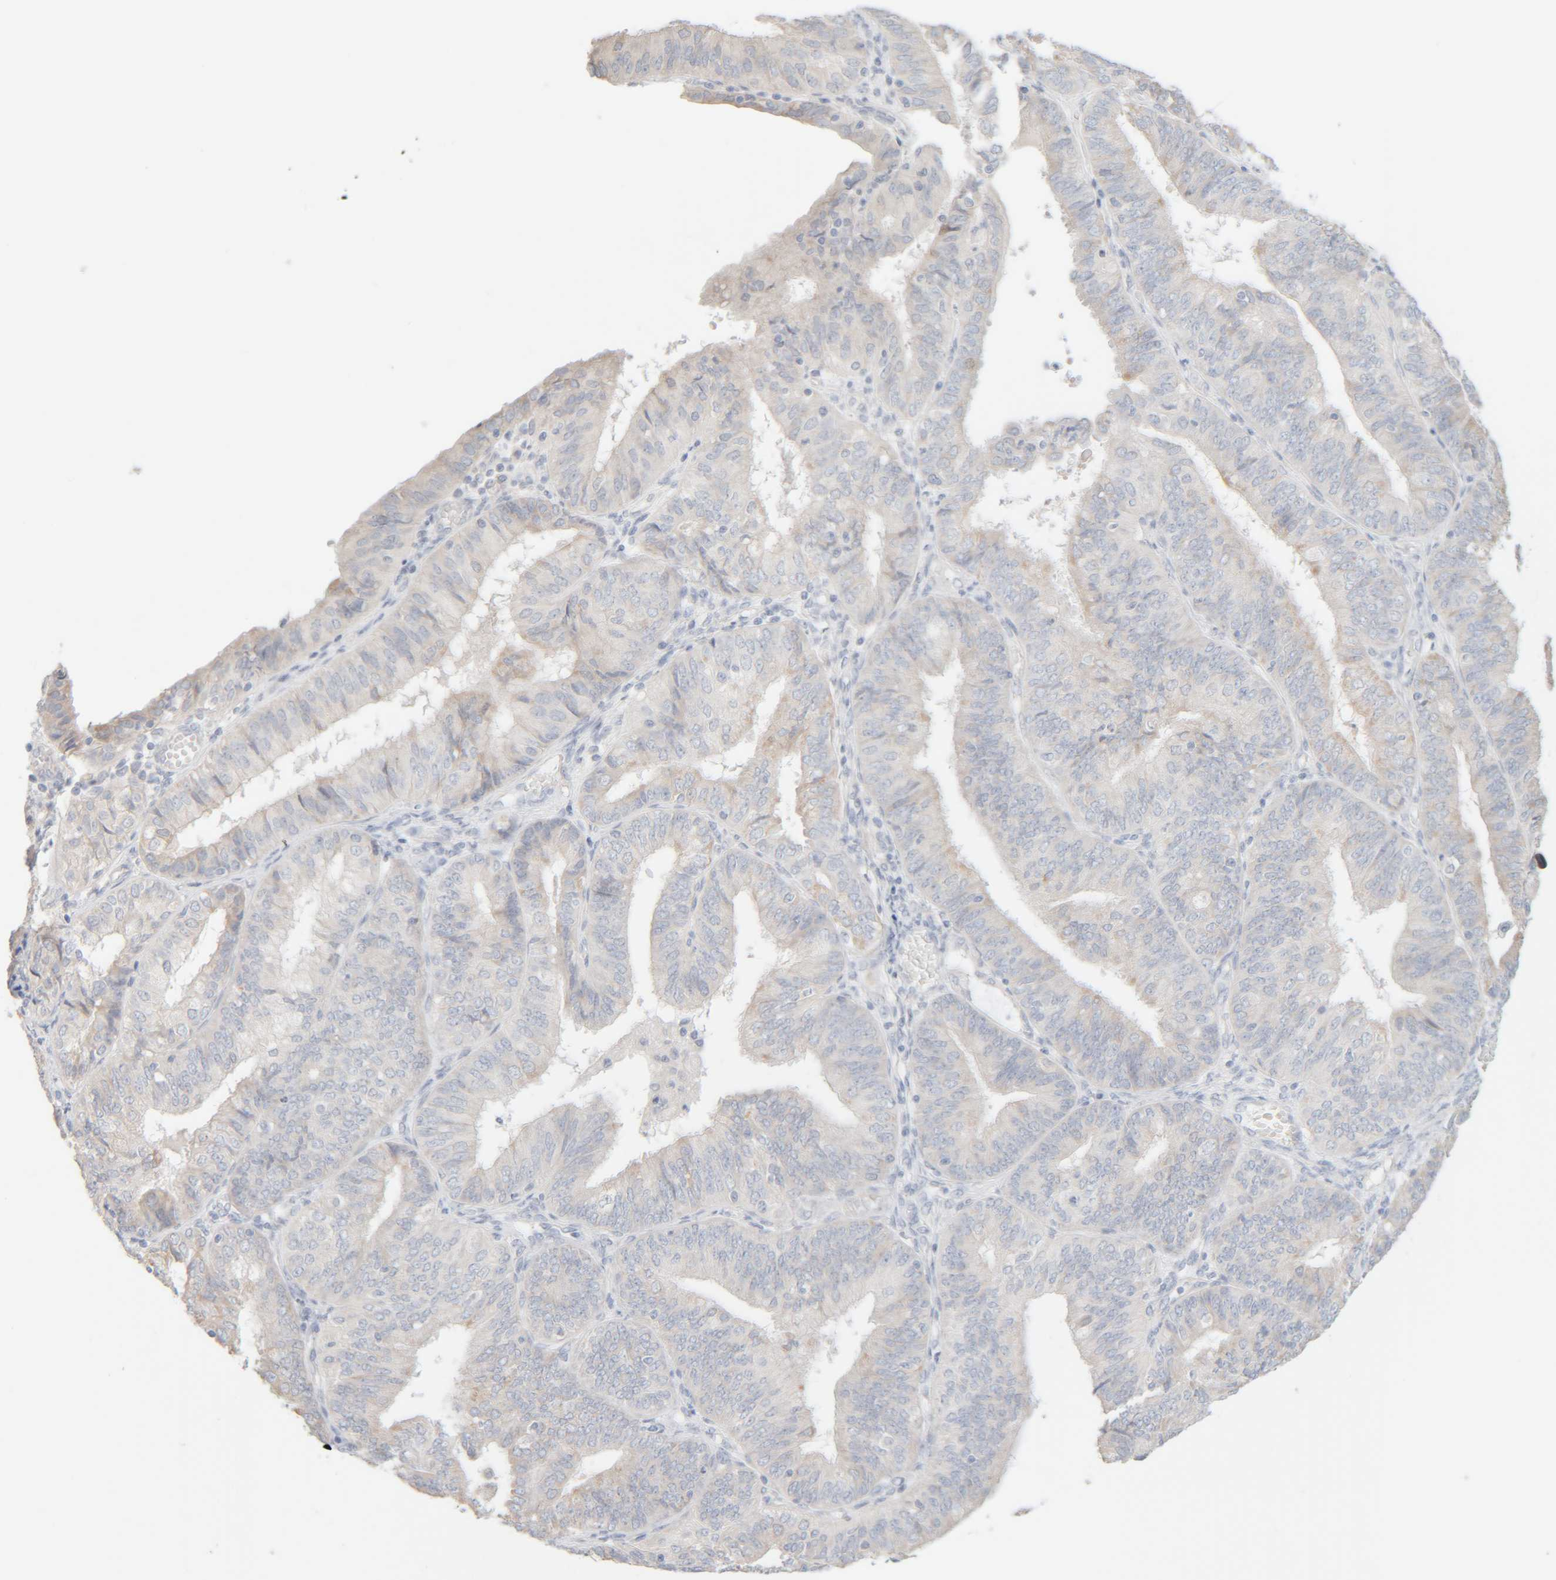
{"staining": {"intensity": "weak", "quantity": "<25%", "location": "cytoplasmic/membranous"}, "tissue": "endometrial cancer", "cell_type": "Tumor cells", "image_type": "cancer", "snomed": [{"axis": "morphology", "description": "Adenocarcinoma, NOS"}, {"axis": "topography", "description": "Endometrium"}], "caption": "This micrograph is of adenocarcinoma (endometrial) stained with IHC to label a protein in brown with the nuclei are counter-stained blue. There is no expression in tumor cells.", "gene": "RIDA", "patient": {"sex": "female", "age": 58}}